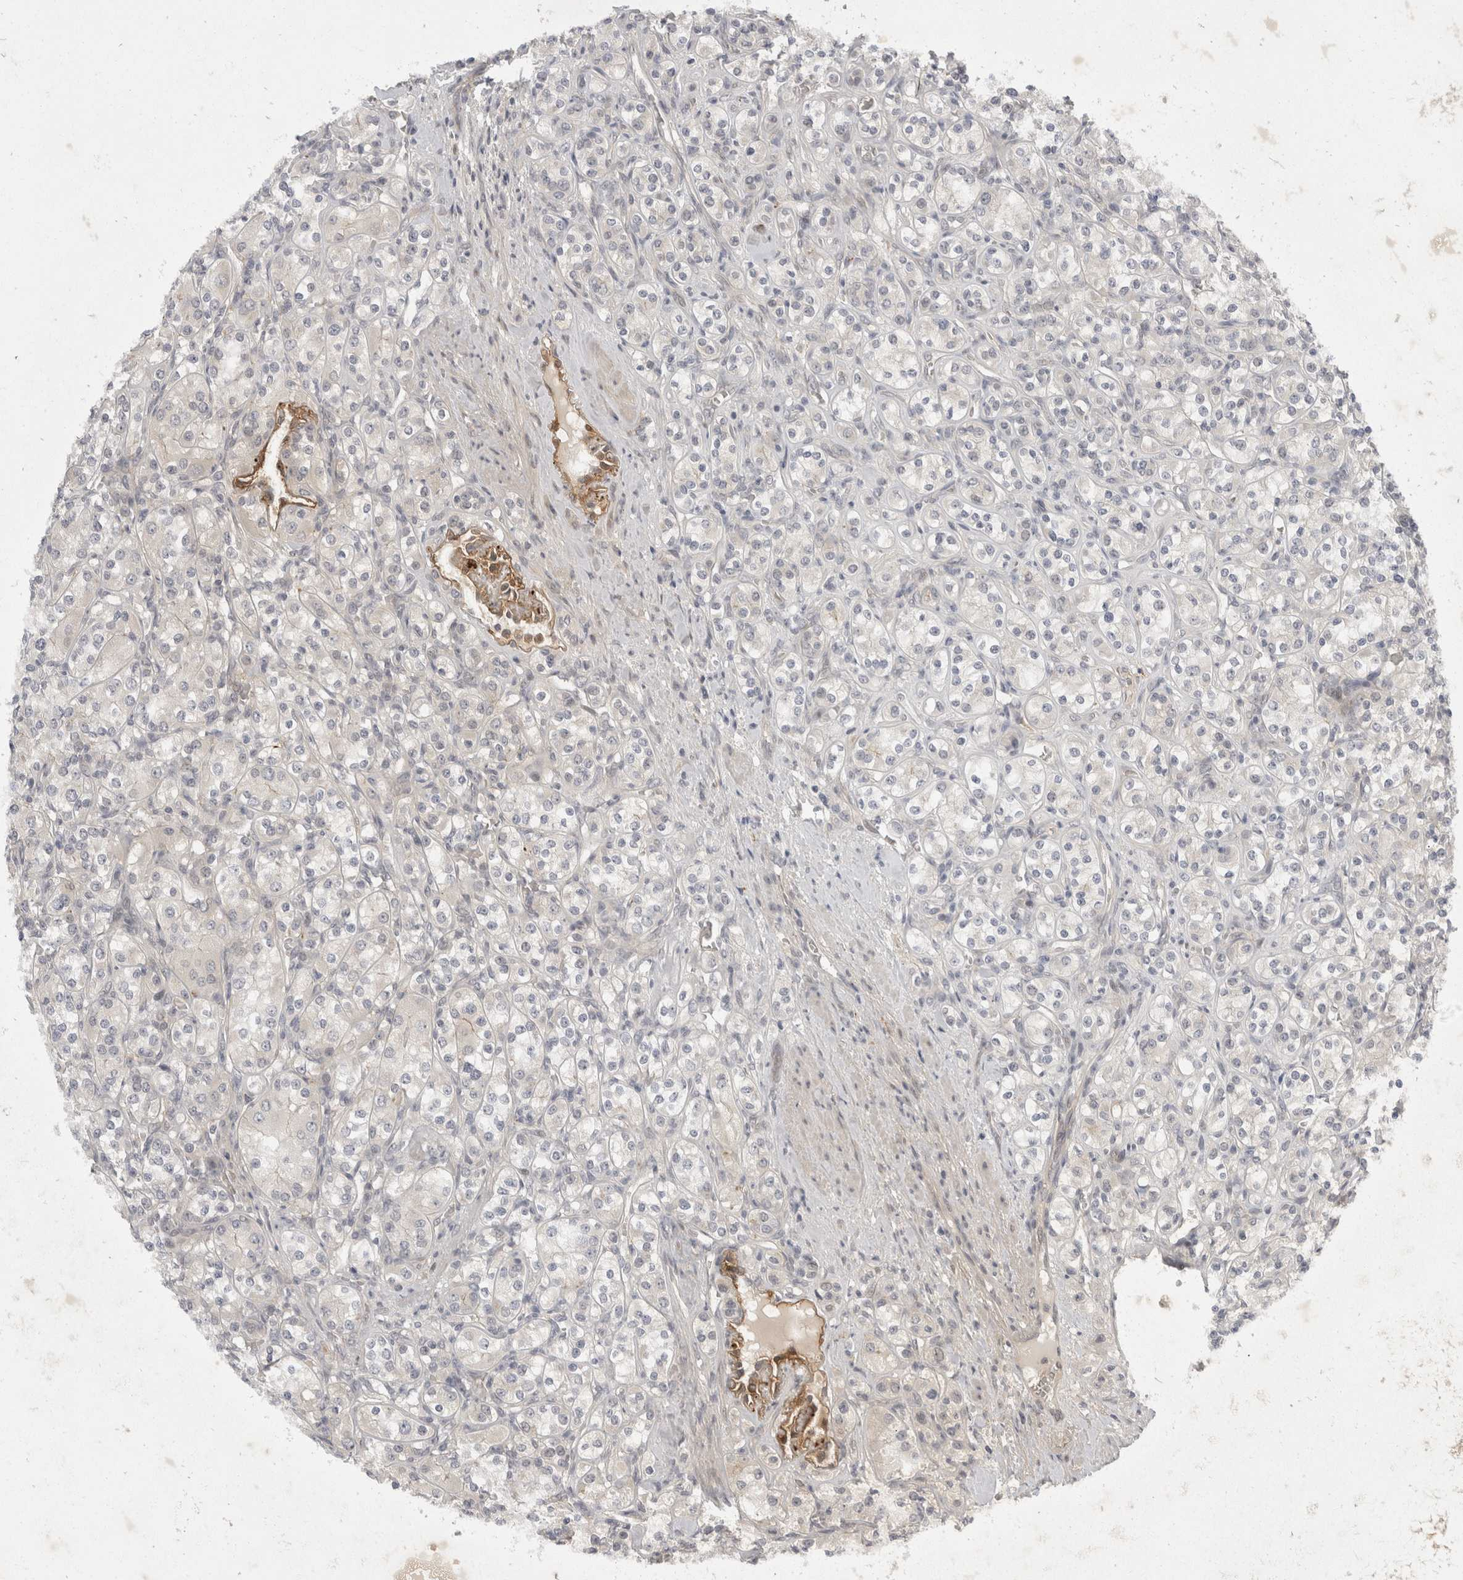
{"staining": {"intensity": "negative", "quantity": "none", "location": "none"}, "tissue": "renal cancer", "cell_type": "Tumor cells", "image_type": "cancer", "snomed": [{"axis": "morphology", "description": "Adenocarcinoma, NOS"}, {"axis": "topography", "description": "Kidney"}], "caption": "High power microscopy image of an immunohistochemistry histopathology image of renal adenocarcinoma, revealing no significant expression in tumor cells.", "gene": "TOM1L2", "patient": {"sex": "male", "age": 77}}